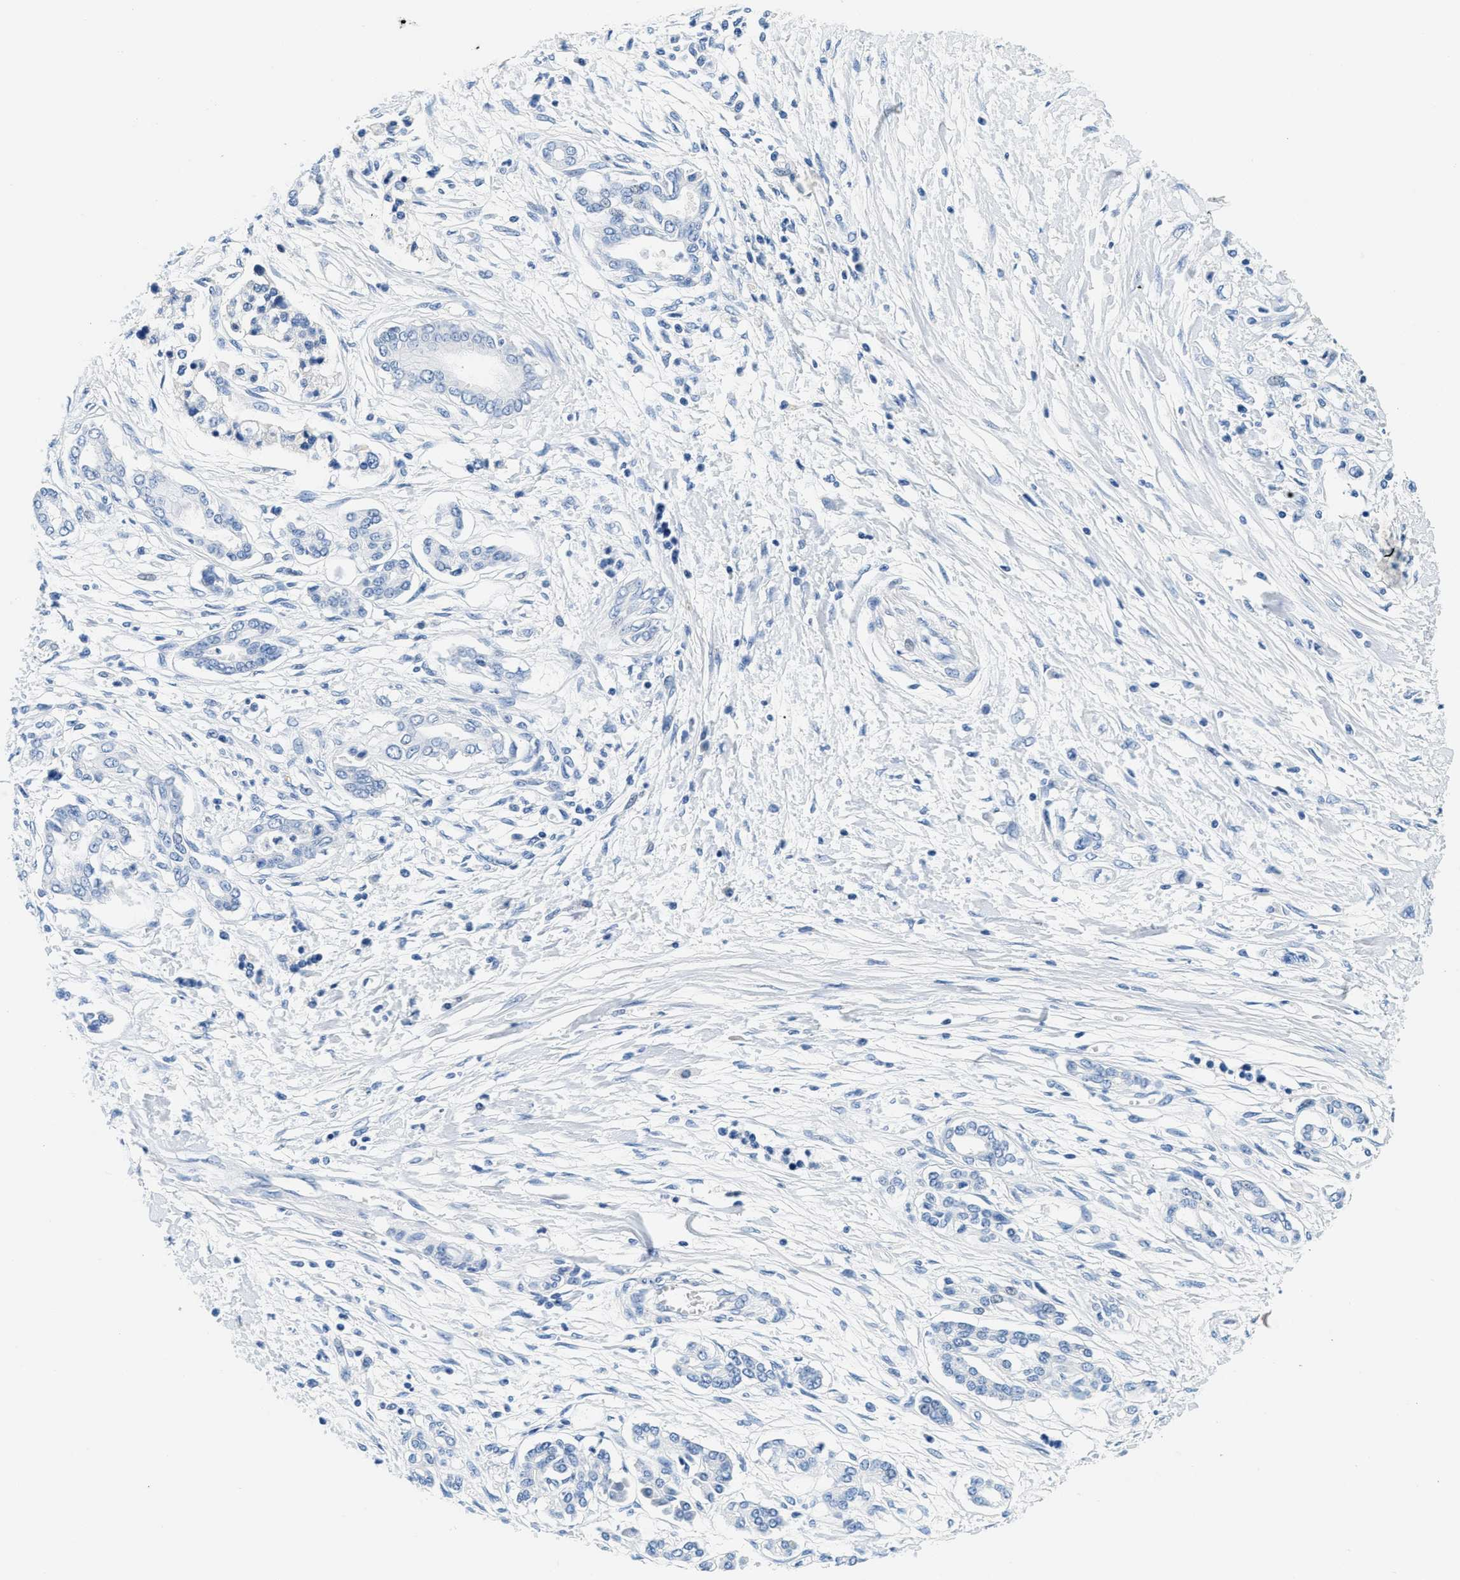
{"staining": {"intensity": "negative", "quantity": "none", "location": "none"}, "tissue": "pancreatic cancer", "cell_type": "Tumor cells", "image_type": "cancer", "snomed": [{"axis": "morphology", "description": "Adenocarcinoma, NOS"}, {"axis": "topography", "description": "Pancreas"}], "caption": "Tumor cells show no significant protein expression in pancreatic adenocarcinoma.", "gene": "GSTM3", "patient": {"sex": "male", "age": 56}}